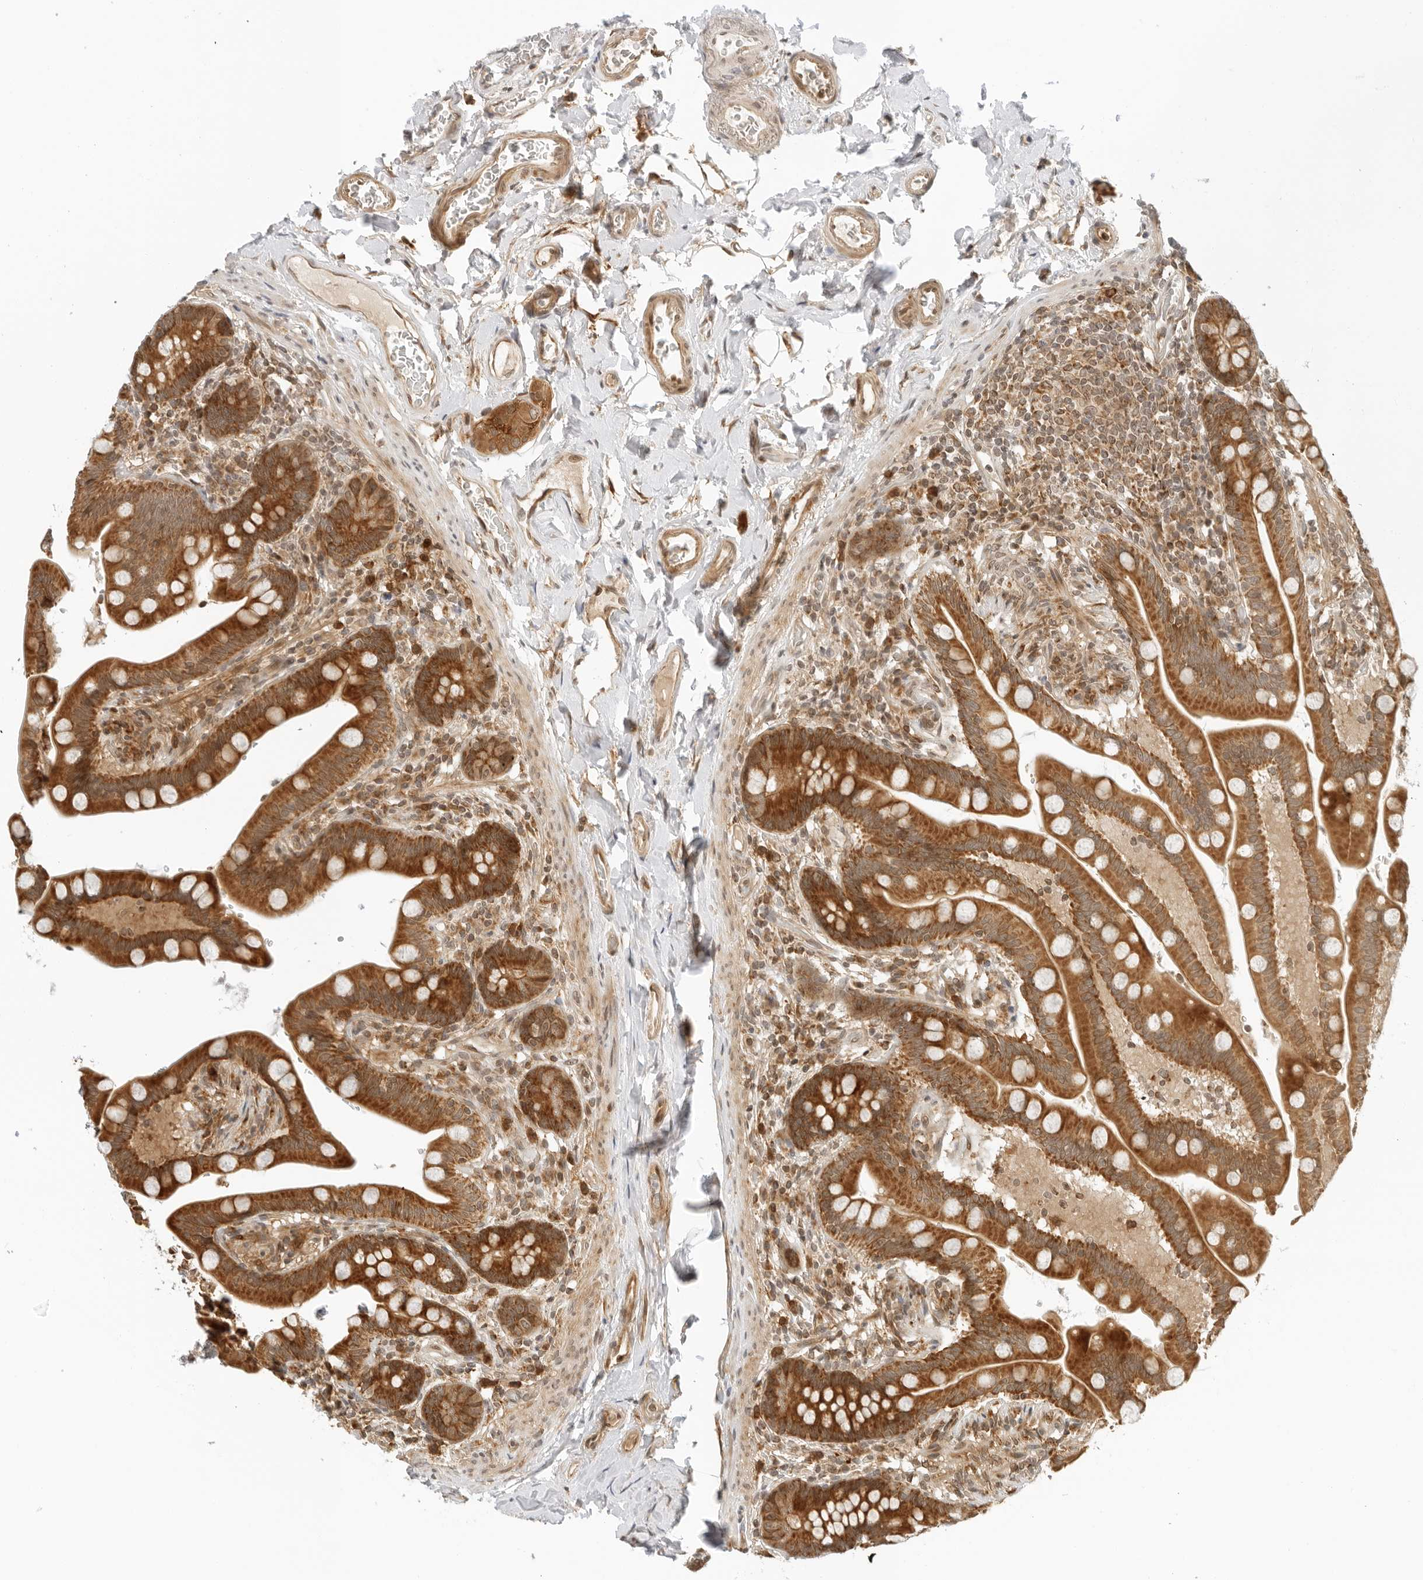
{"staining": {"intensity": "moderate", "quantity": ">75%", "location": "cytoplasmic/membranous"}, "tissue": "colon", "cell_type": "Endothelial cells", "image_type": "normal", "snomed": [{"axis": "morphology", "description": "Normal tissue, NOS"}, {"axis": "topography", "description": "Smooth muscle"}, {"axis": "topography", "description": "Colon"}], "caption": "Immunohistochemistry (IHC) (DAB (3,3'-diaminobenzidine)) staining of benign colon demonstrates moderate cytoplasmic/membranous protein staining in about >75% of endothelial cells.", "gene": "RC3H1", "patient": {"sex": "male", "age": 73}}